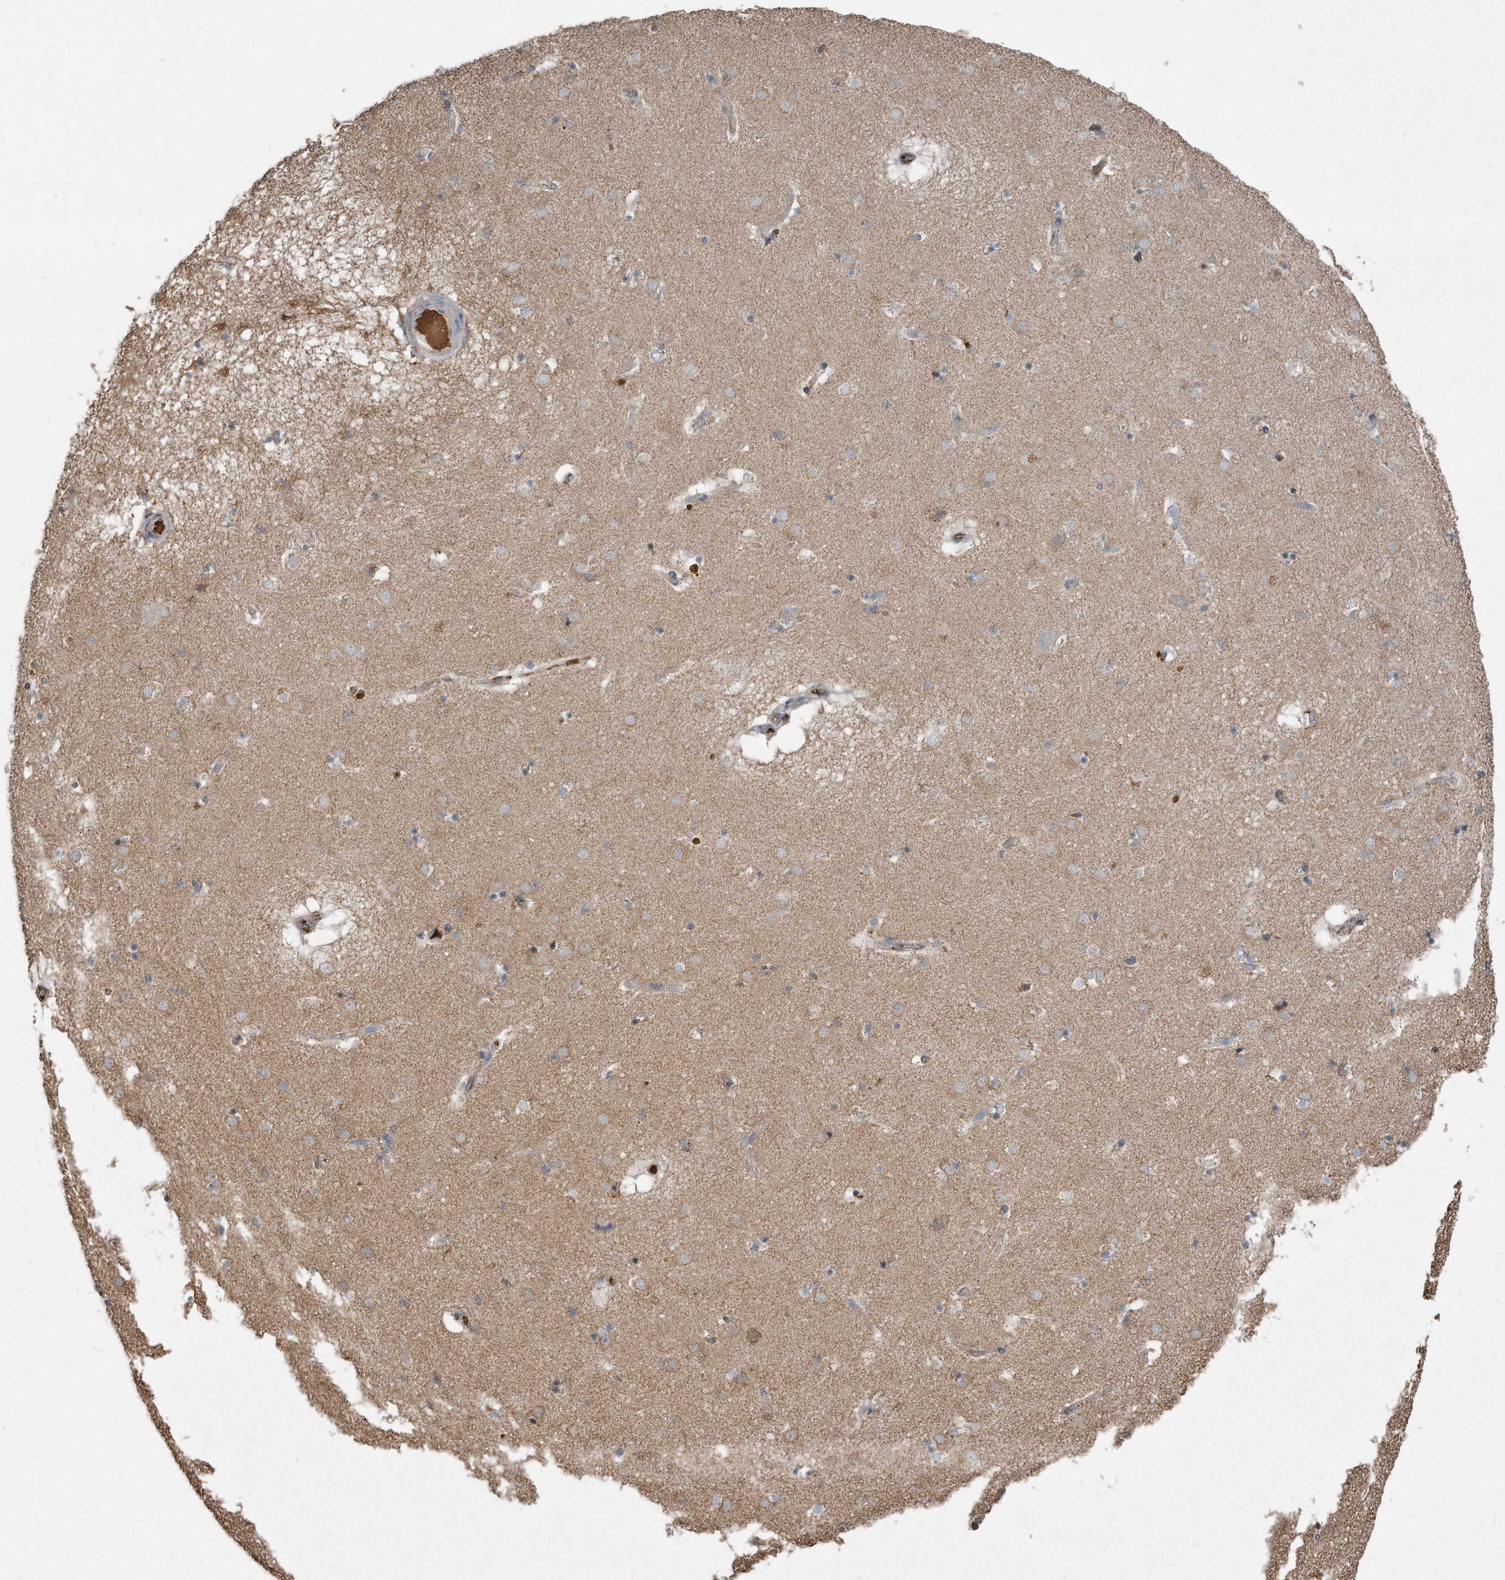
{"staining": {"intensity": "negative", "quantity": "none", "location": "none"}, "tissue": "caudate", "cell_type": "Glial cells", "image_type": "normal", "snomed": [{"axis": "morphology", "description": "Normal tissue, NOS"}, {"axis": "topography", "description": "Lateral ventricle wall"}], "caption": "Immunohistochemical staining of unremarkable caudate shows no significant positivity in glial cells.", "gene": "SDHA", "patient": {"sex": "male", "age": 70}}